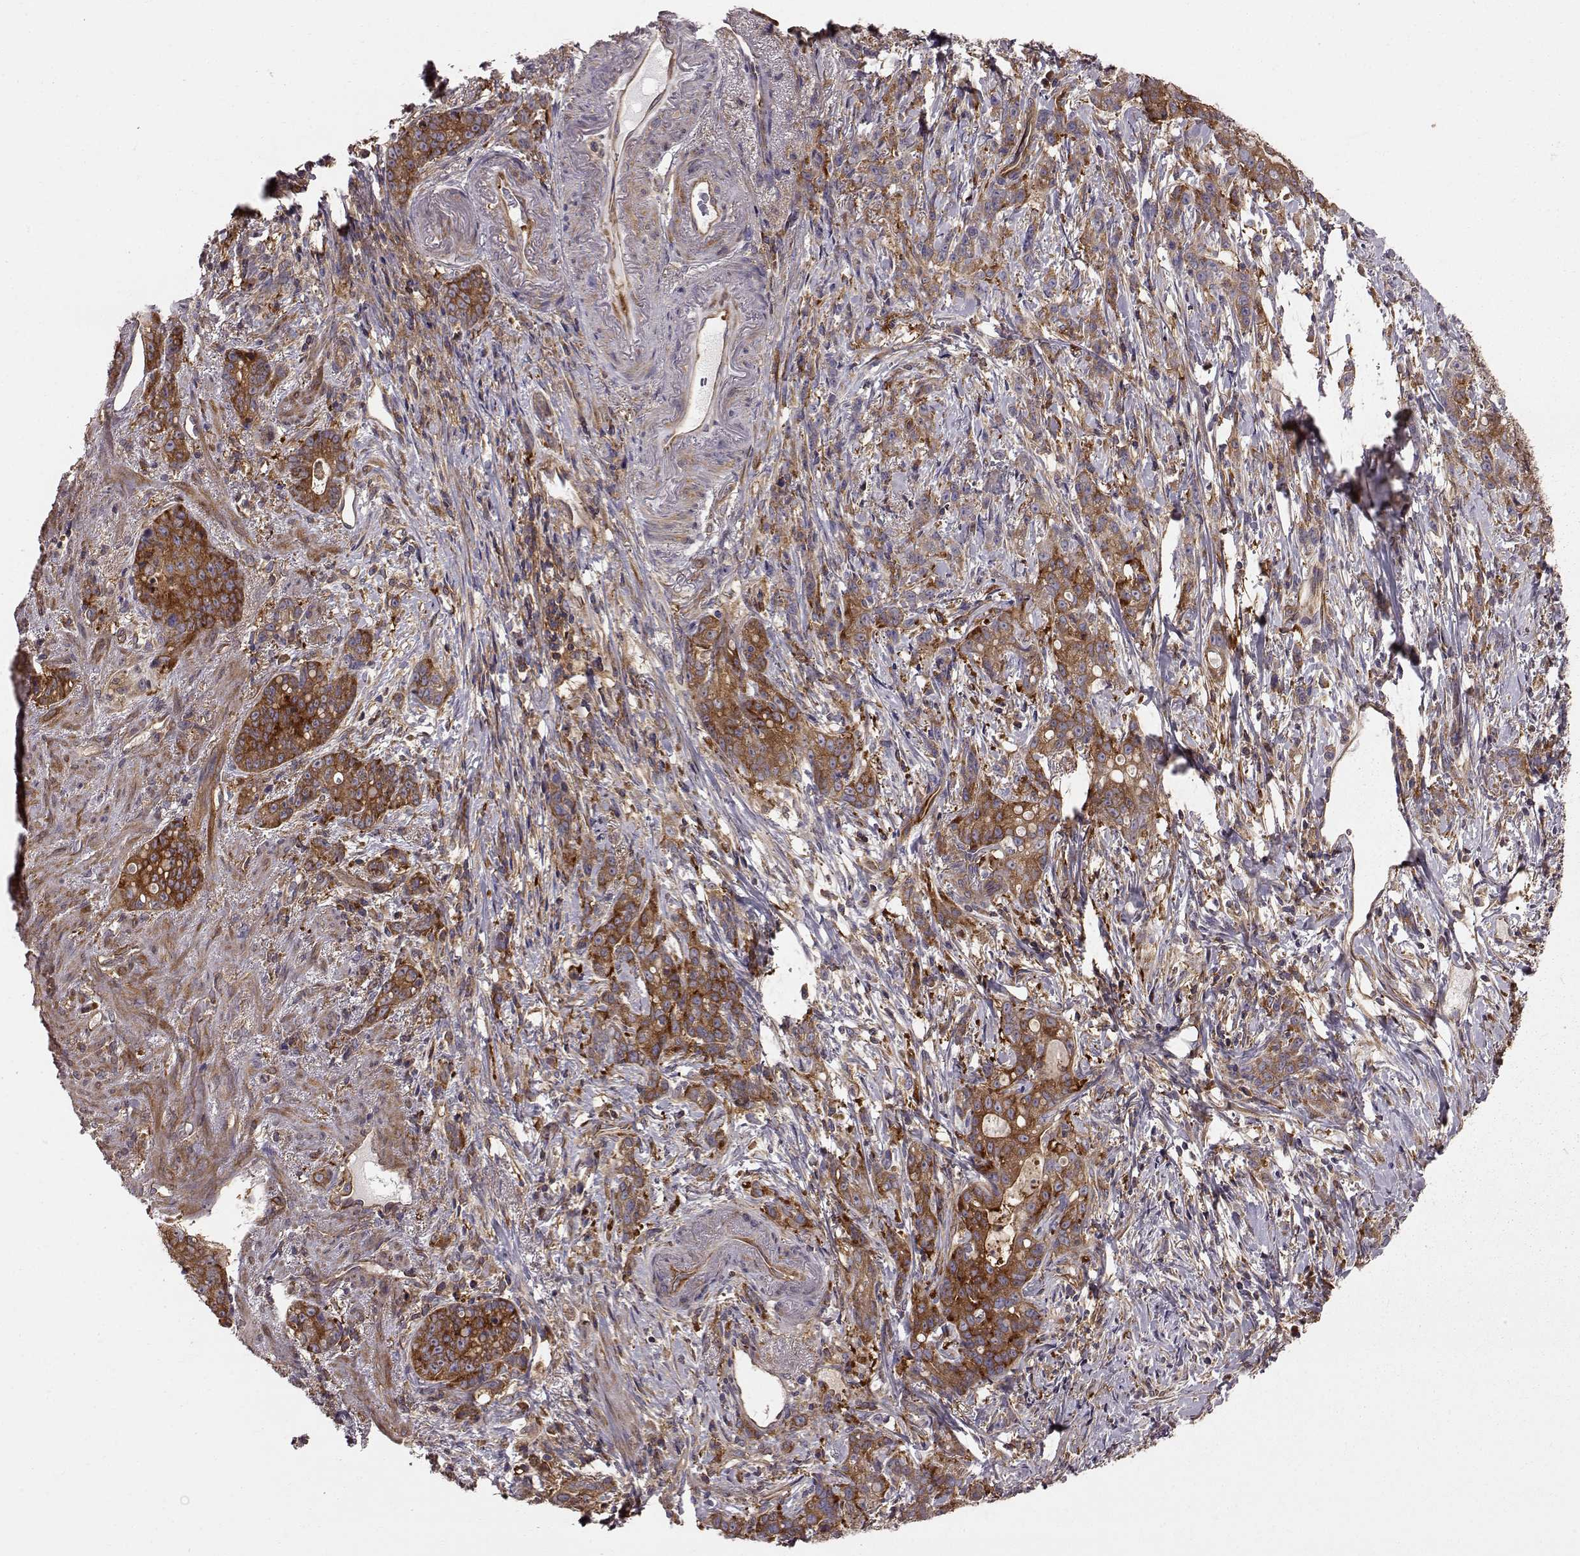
{"staining": {"intensity": "moderate", "quantity": ">75%", "location": "cytoplasmic/membranous"}, "tissue": "stomach cancer", "cell_type": "Tumor cells", "image_type": "cancer", "snomed": [{"axis": "morphology", "description": "Adenocarcinoma, NOS"}, {"axis": "topography", "description": "Stomach, lower"}], "caption": "An immunohistochemistry (IHC) histopathology image of tumor tissue is shown. Protein staining in brown labels moderate cytoplasmic/membranous positivity in stomach cancer within tumor cells.", "gene": "RABGAP1", "patient": {"sex": "male", "age": 88}}